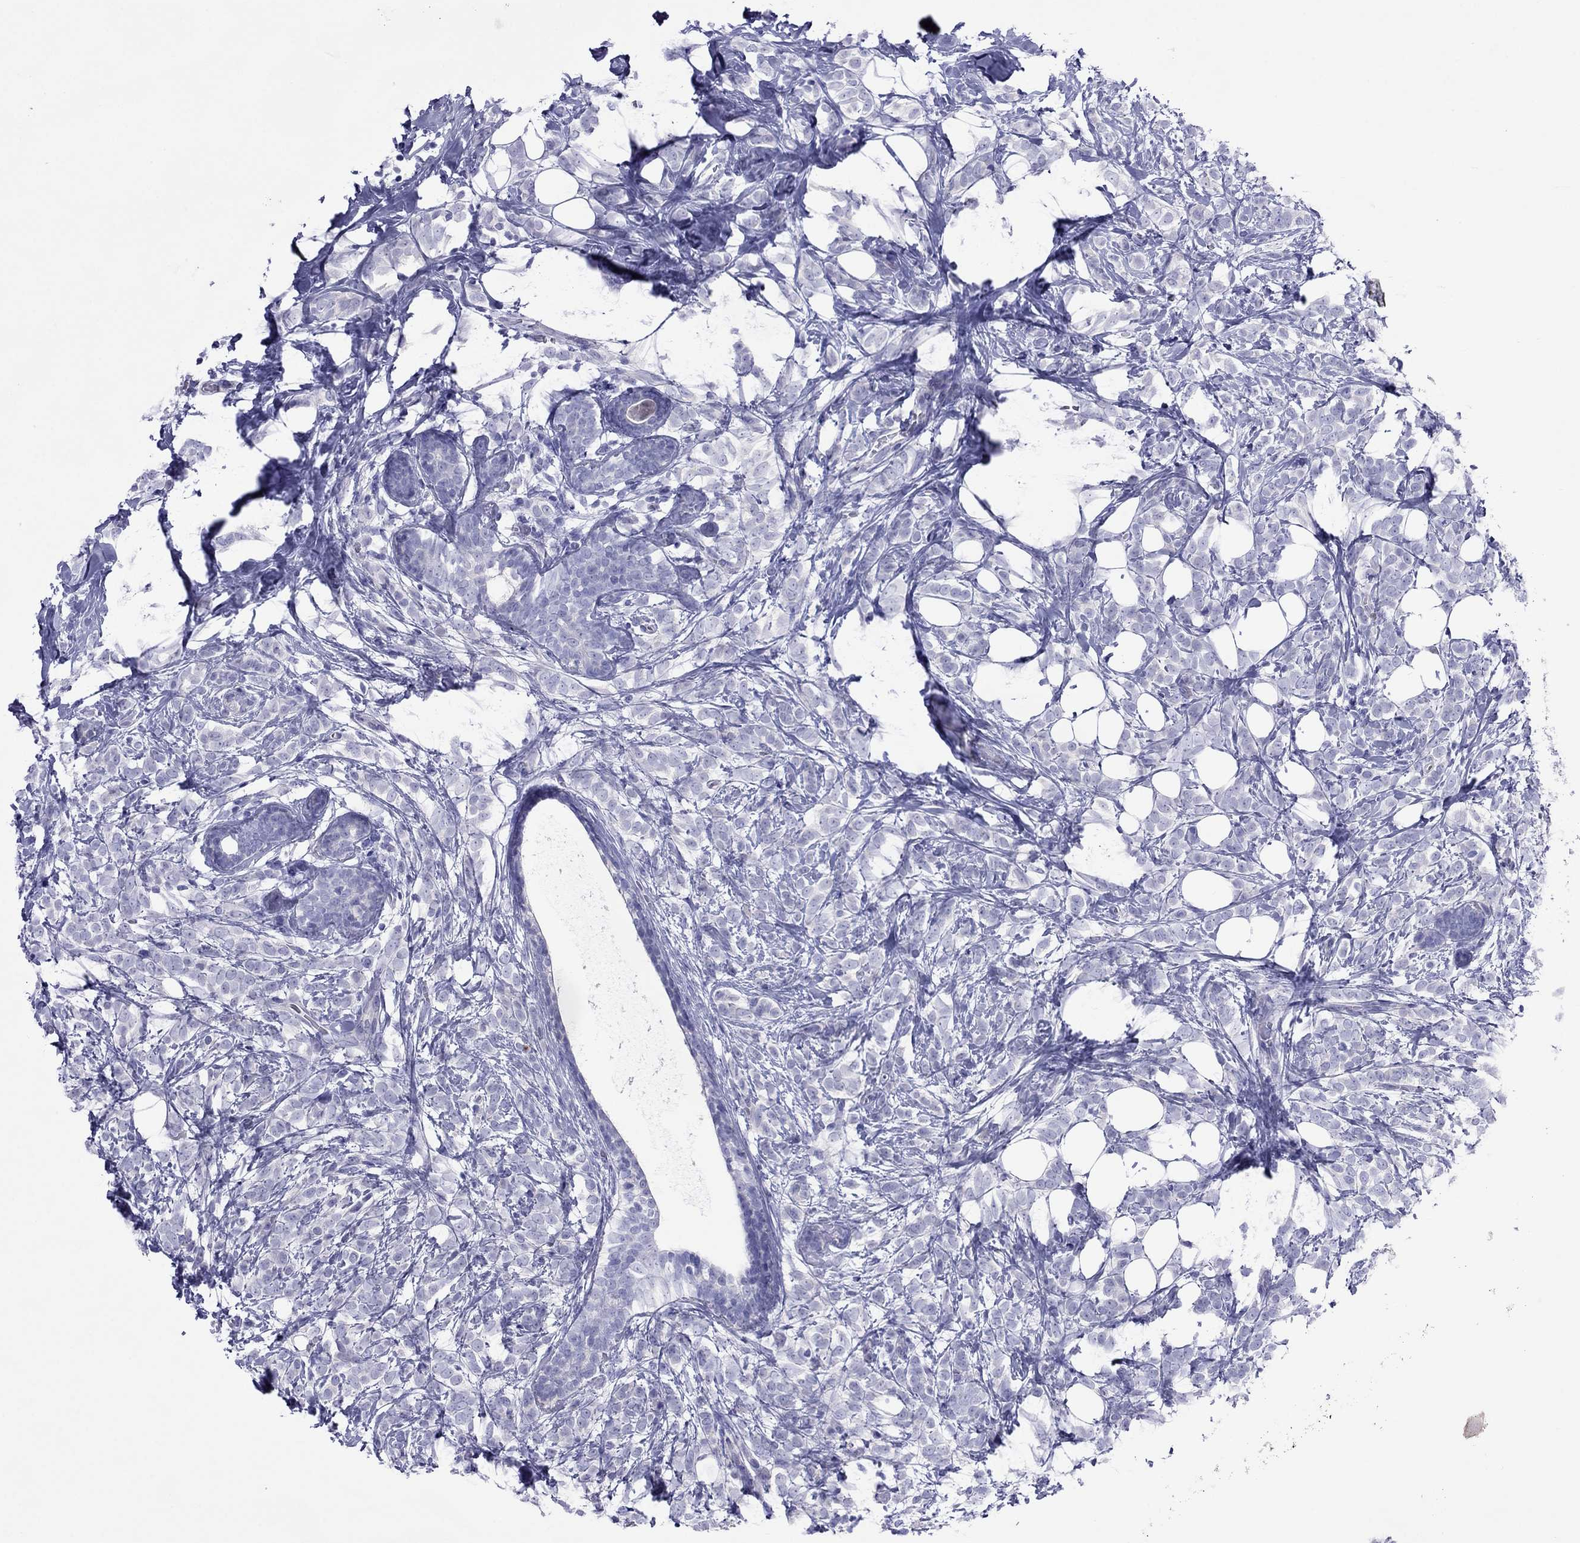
{"staining": {"intensity": "negative", "quantity": "none", "location": "none"}, "tissue": "breast cancer", "cell_type": "Tumor cells", "image_type": "cancer", "snomed": [{"axis": "morphology", "description": "Lobular carcinoma"}, {"axis": "topography", "description": "Breast"}], "caption": "Lobular carcinoma (breast) was stained to show a protein in brown. There is no significant expression in tumor cells.", "gene": "PCDHA6", "patient": {"sex": "female", "age": 49}}